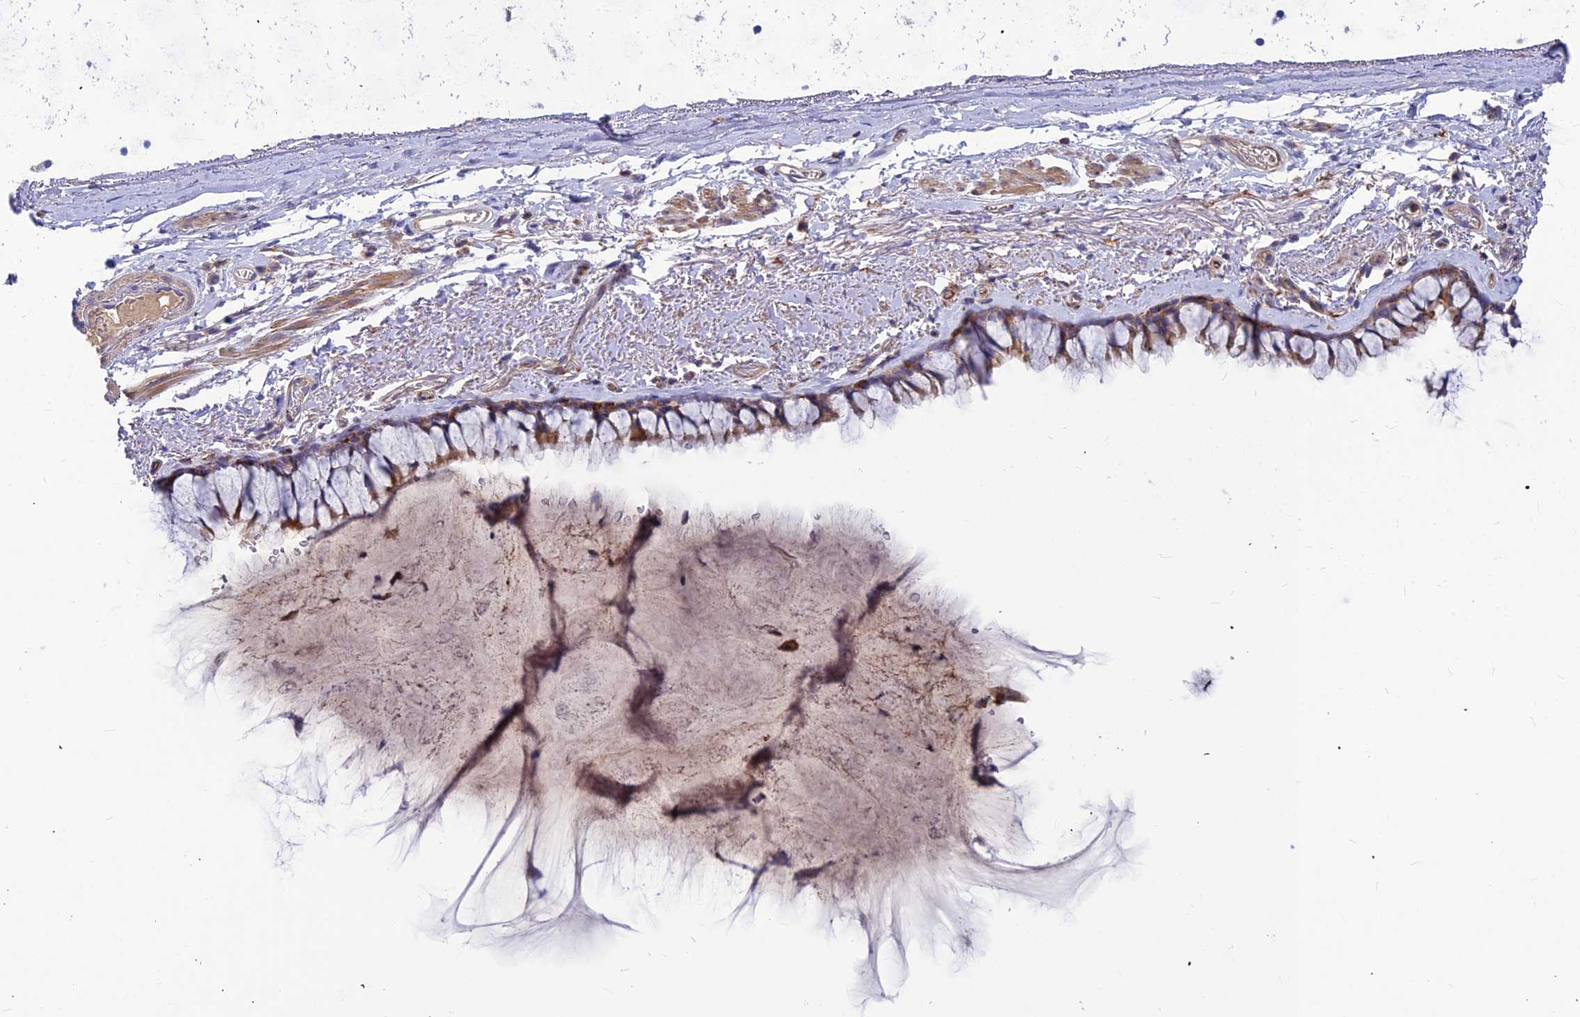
{"staining": {"intensity": "moderate", "quantity": "<25%", "location": "cytoplasmic/membranous"}, "tissue": "bronchus", "cell_type": "Respiratory epithelial cells", "image_type": "normal", "snomed": [{"axis": "morphology", "description": "Normal tissue, NOS"}, {"axis": "topography", "description": "Bronchus"}], "caption": "Immunohistochemical staining of normal bronchus displays low levels of moderate cytoplasmic/membranous expression in about <25% of respiratory epithelial cells.", "gene": "ASPHD1", "patient": {"sex": "male", "age": 65}}